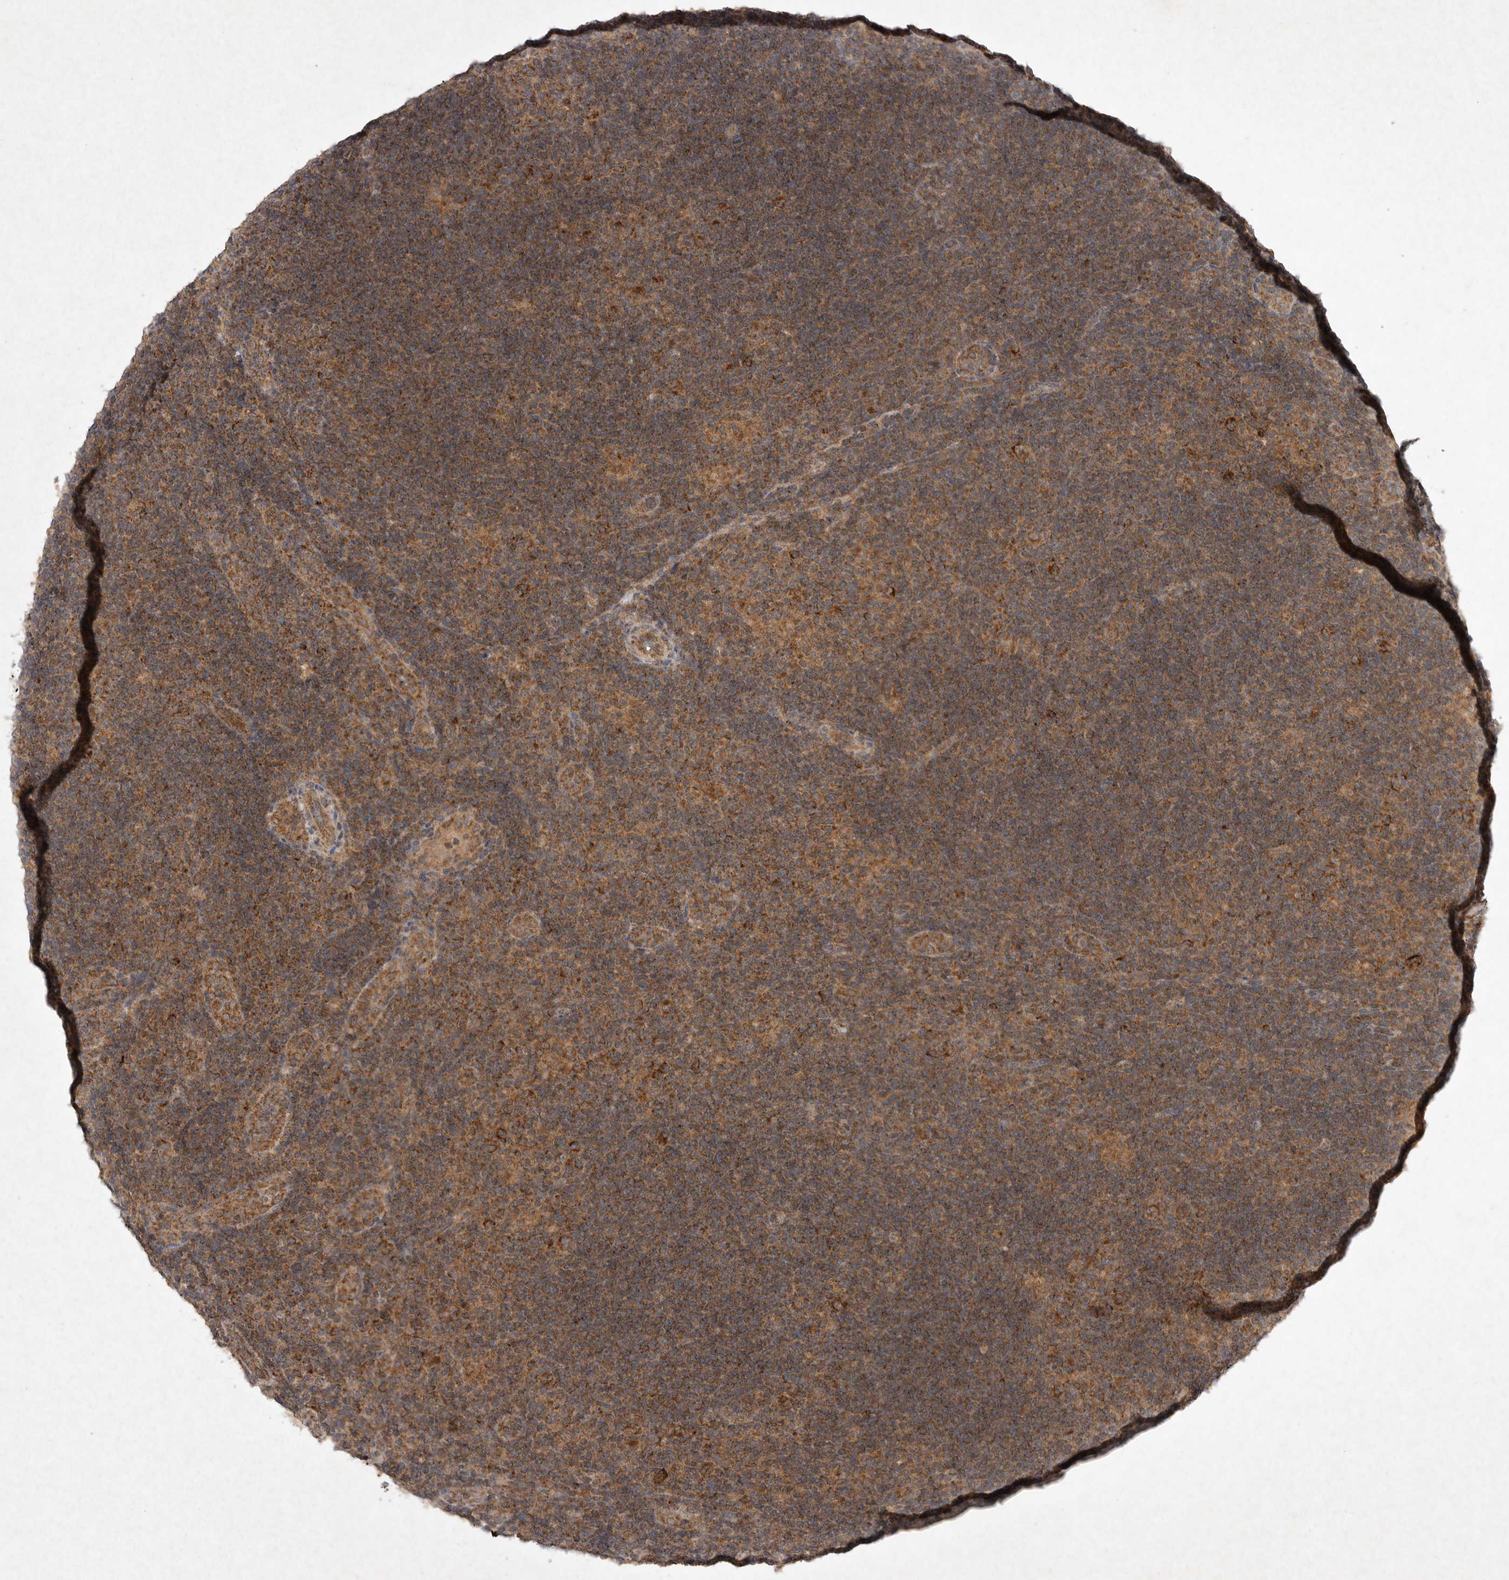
{"staining": {"intensity": "strong", "quantity": ">75%", "location": "cytoplasmic/membranous"}, "tissue": "lymphoma", "cell_type": "Tumor cells", "image_type": "cancer", "snomed": [{"axis": "morphology", "description": "Hodgkin's disease, NOS"}, {"axis": "topography", "description": "Lymph node"}], "caption": "Lymphoma was stained to show a protein in brown. There is high levels of strong cytoplasmic/membranous positivity in about >75% of tumor cells.", "gene": "DDR1", "patient": {"sex": "female", "age": 57}}